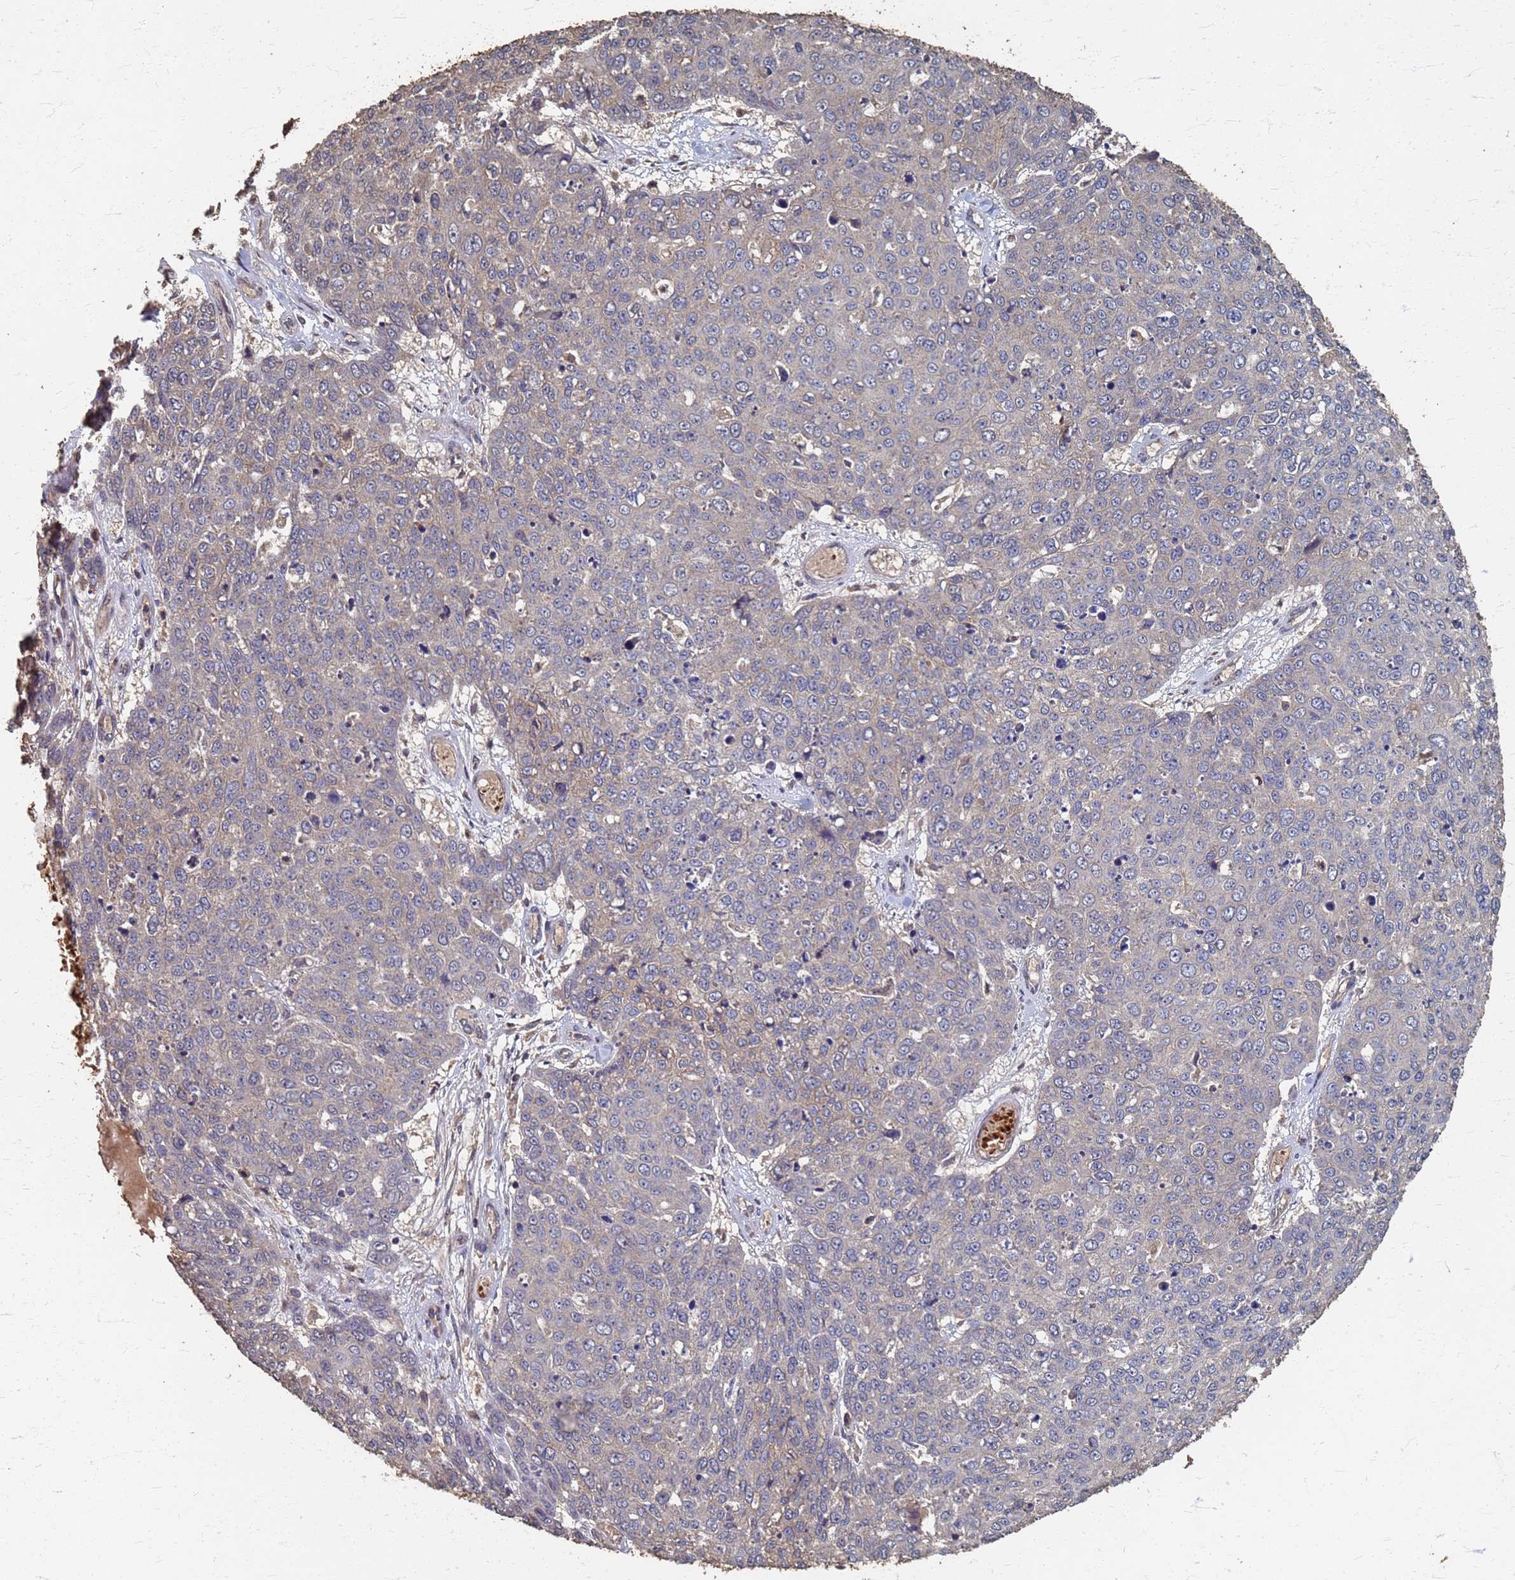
{"staining": {"intensity": "negative", "quantity": "none", "location": "none"}, "tissue": "skin cancer", "cell_type": "Tumor cells", "image_type": "cancer", "snomed": [{"axis": "morphology", "description": "Squamous cell carcinoma, NOS"}, {"axis": "topography", "description": "Skin"}], "caption": "A histopathology image of skin squamous cell carcinoma stained for a protein reveals no brown staining in tumor cells.", "gene": "DPH5", "patient": {"sex": "male", "age": 71}}